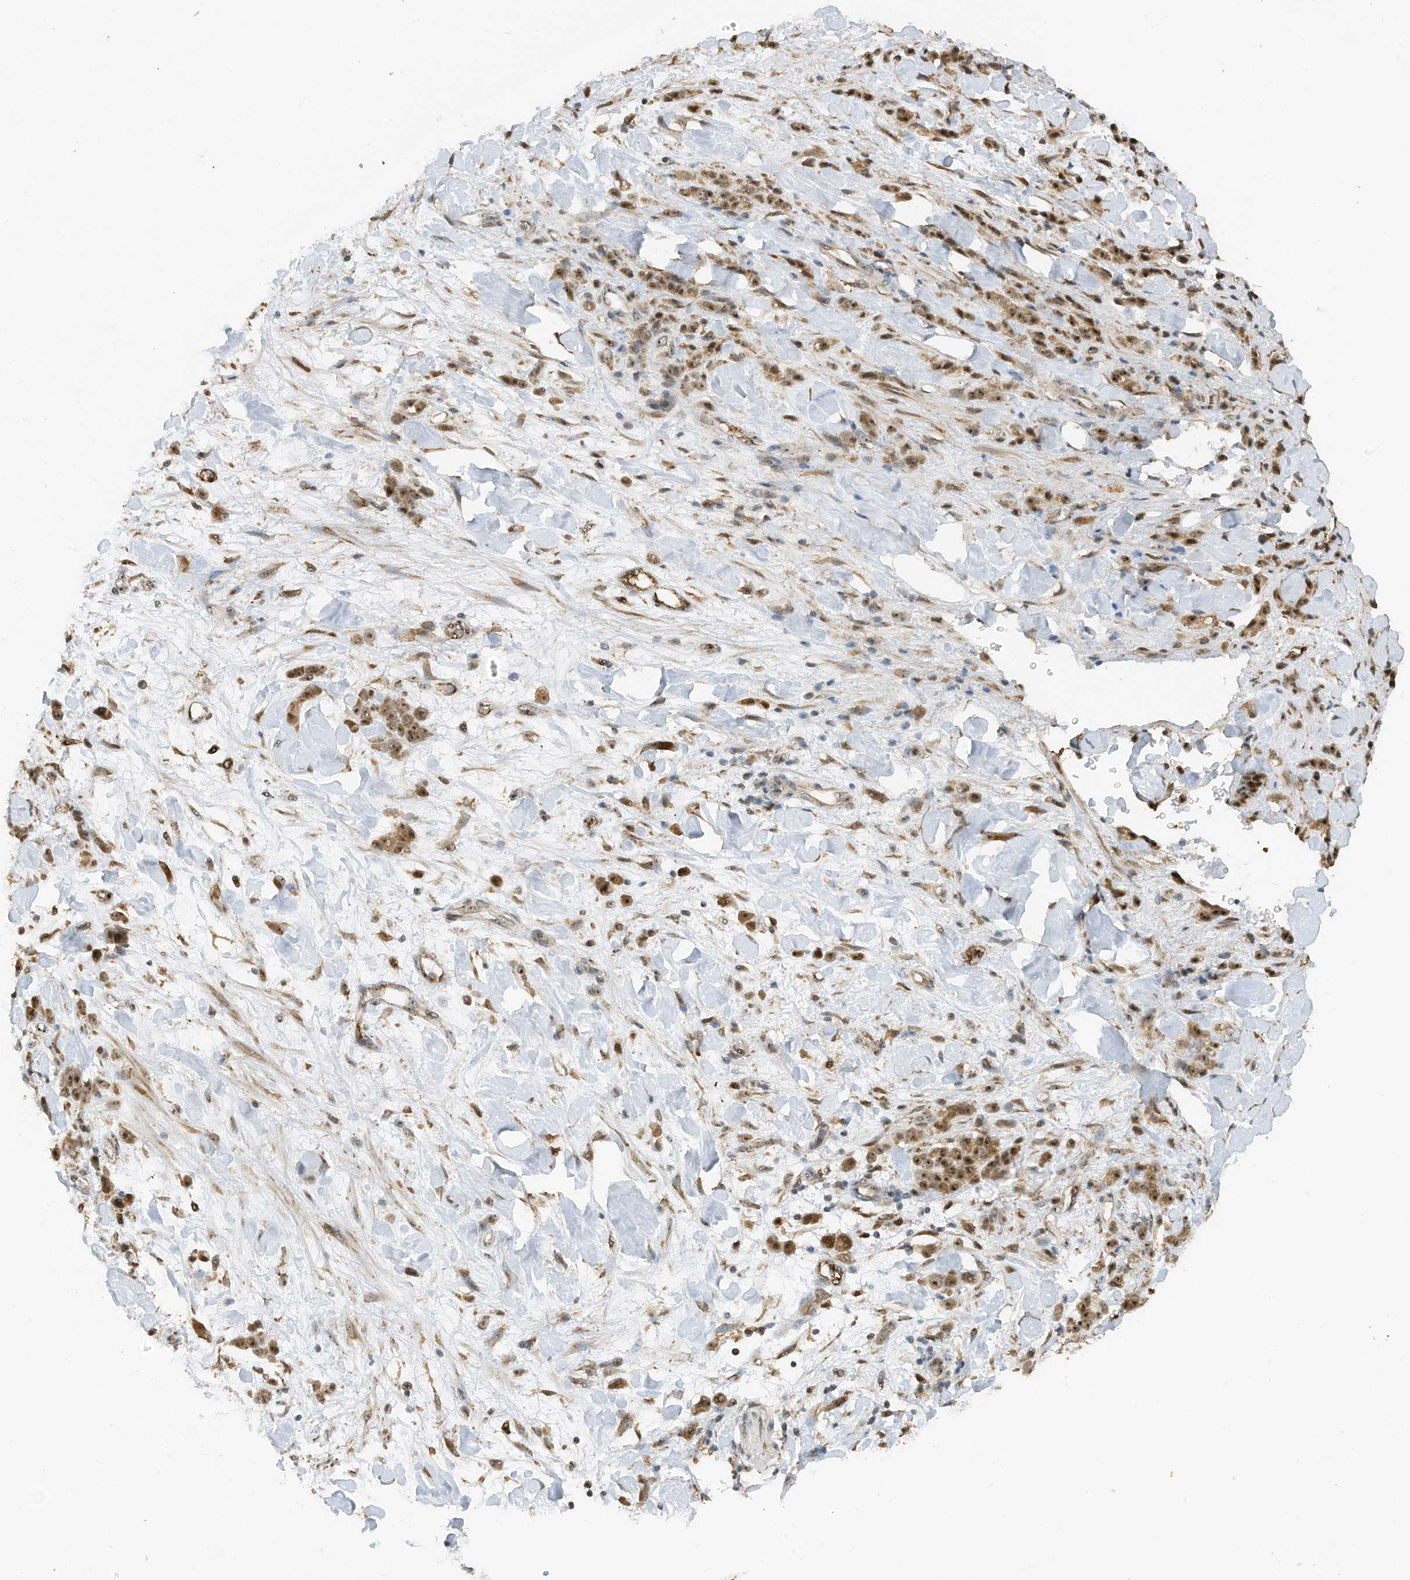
{"staining": {"intensity": "moderate", "quantity": ">75%", "location": "nuclear"}, "tissue": "stomach cancer", "cell_type": "Tumor cells", "image_type": "cancer", "snomed": [{"axis": "morphology", "description": "Normal tissue, NOS"}, {"axis": "morphology", "description": "Adenocarcinoma, NOS"}, {"axis": "topography", "description": "Stomach"}], "caption": "Stomach cancer (adenocarcinoma) stained for a protein (brown) shows moderate nuclear positive positivity in about >75% of tumor cells.", "gene": "ERLEC1", "patient": {"sex": "male", "age": 82}}